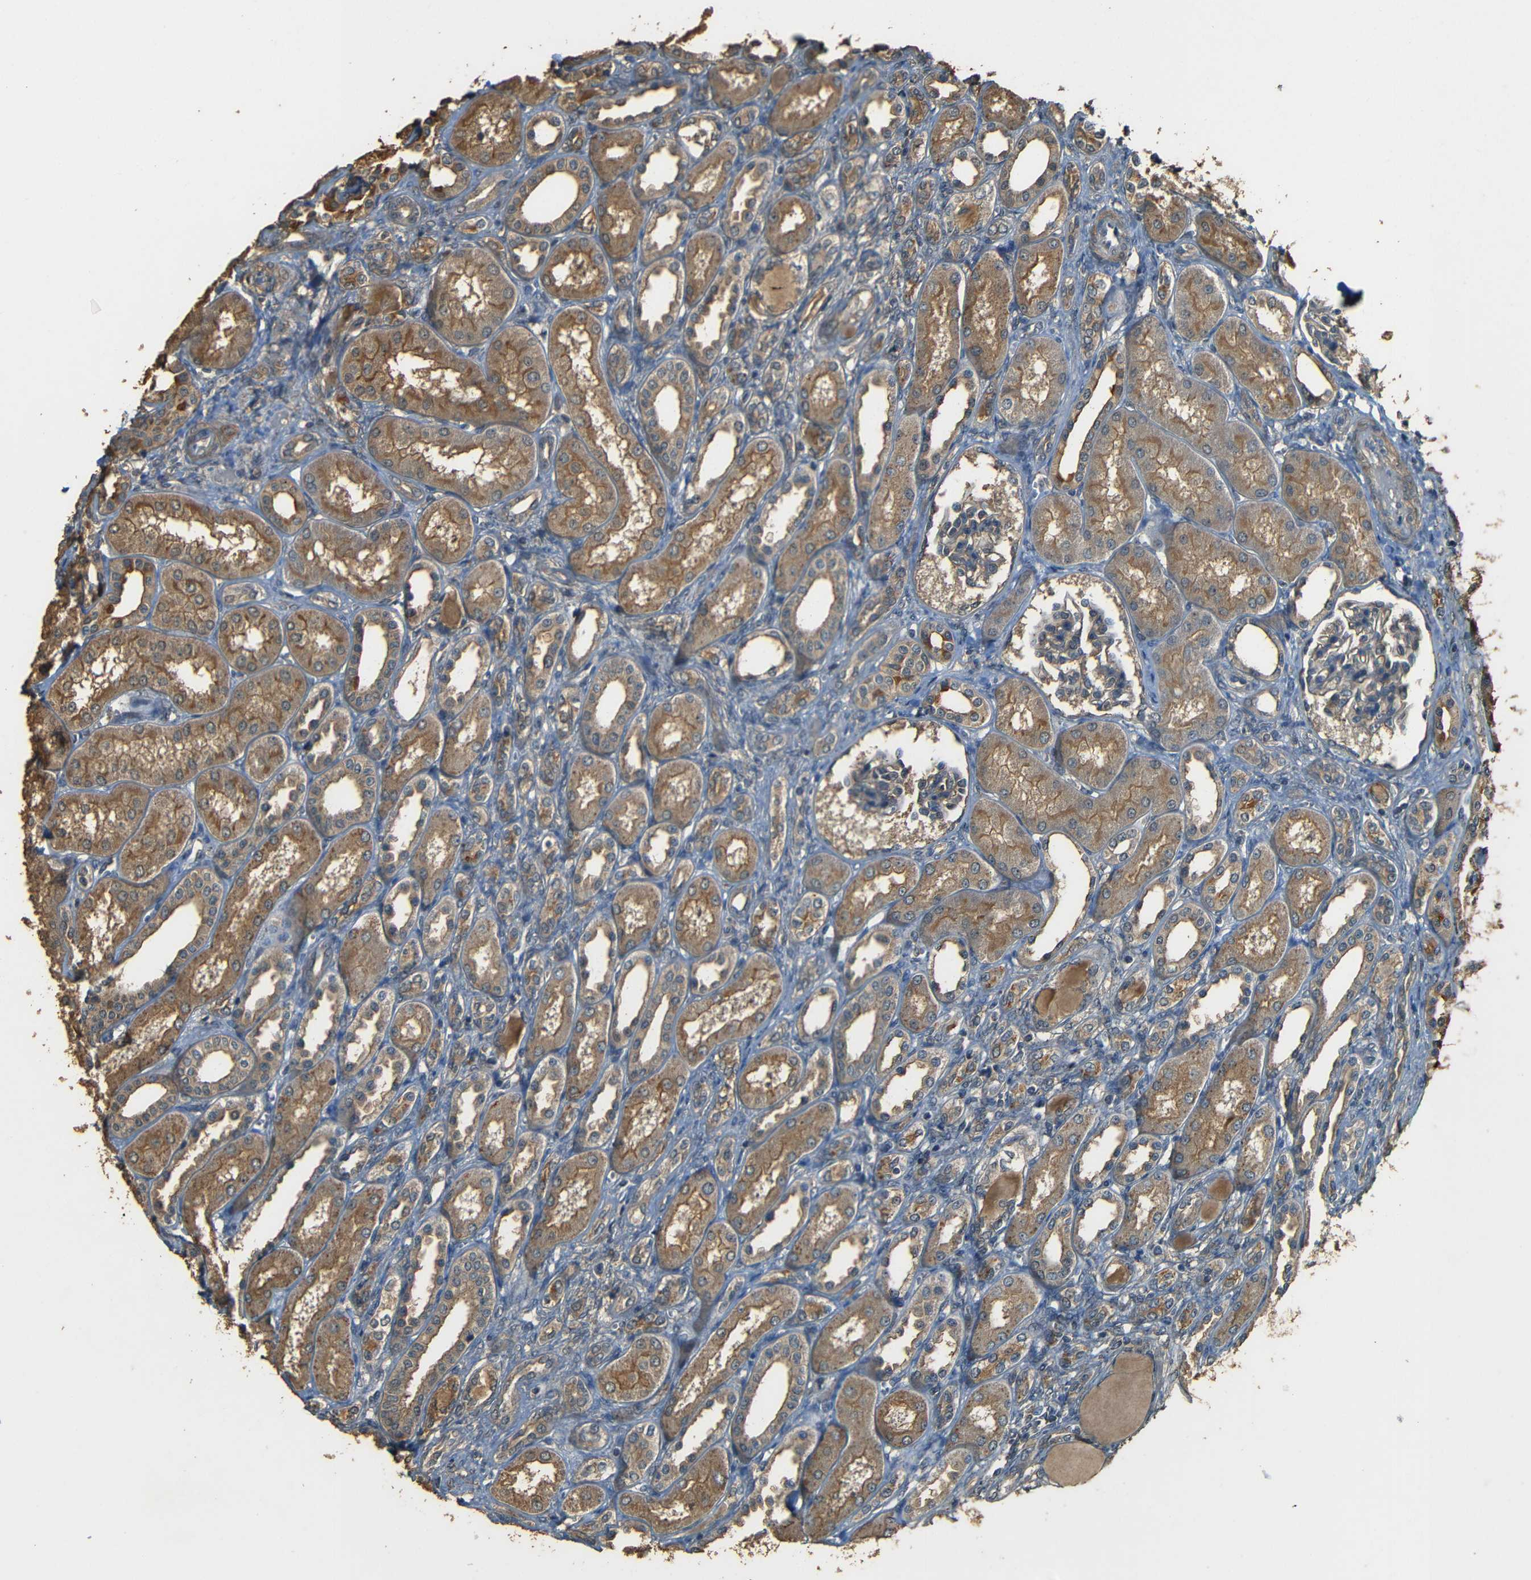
{"staining": {"intensity": "weak", "quantity": "25%-75%", "location": "cytoplasmic/membranous"}, "tissue": "kidney", "cell_type": "Cells in glomeruli", "image_type": "normal", "snomed": [{"axis": "morphology", "description": "Normal tissue, NOS"}, {"axis": "topography", "description": "Kidney"}], "caption": "The immunohistochemical stain shows weak cytoplasmic/membranous expression in cells in glomeruli of normal kidney. (DAB (3,3'-diaminobenzidine) = brown stain, brightfield microscopy at high magnification).", "gene": "PDE5A", "patient": {"sex": "male", "age": 7}}